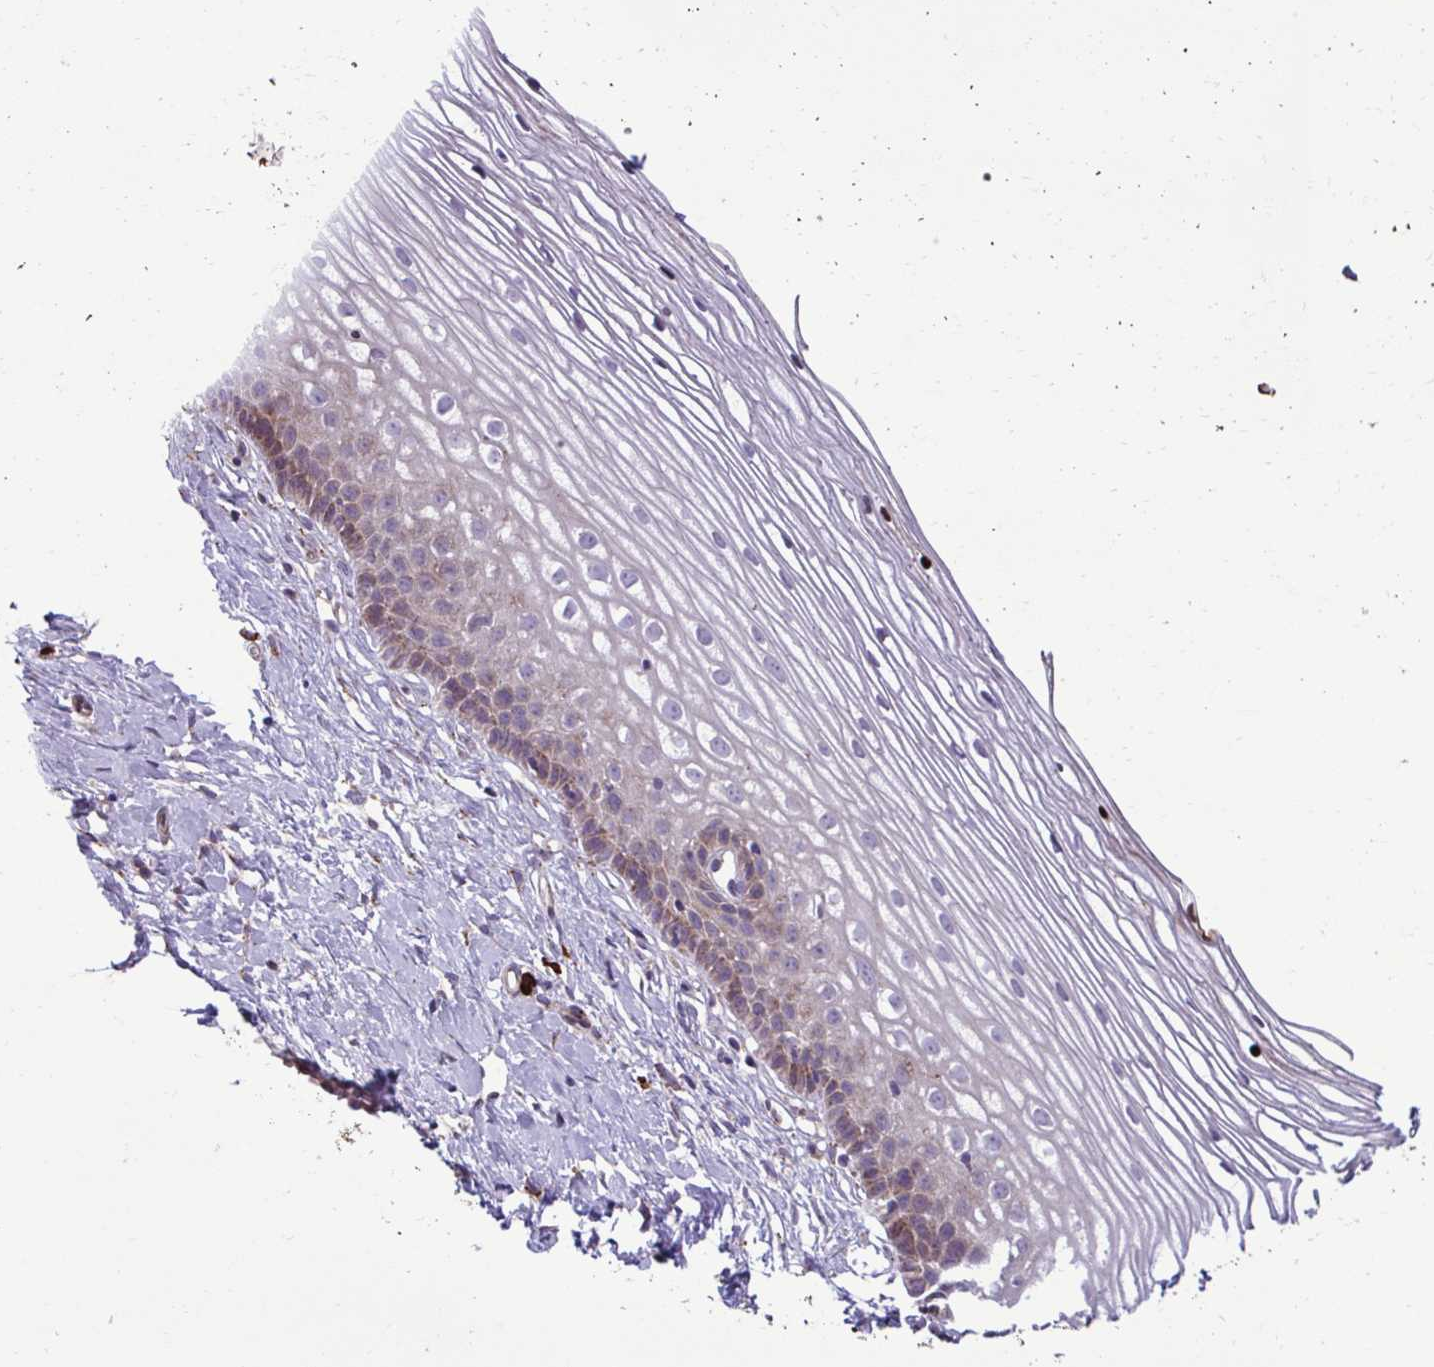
{"staining": {"intensity": "moderate", "quantity": "25%-75%", "location": "cytoplasmic/membranous"}, "tissue": "cervix", "cell_type": "Glandular cells", "image_type": "normal", "snomed": [{"axis": "morphology", "description": "Normal tissue, NOS"}, {"axis": "topography", "description": "Cervix"}], "caption": "This histopathology image shows immunohistochemistry (IHC) staining of normal human cervix, with medium moderate cytoplasmic/membranous staining in about 25%-75% of glandular cells.", "gene": "LIMS1", "patient": {"sex": "female", "age": 40}}